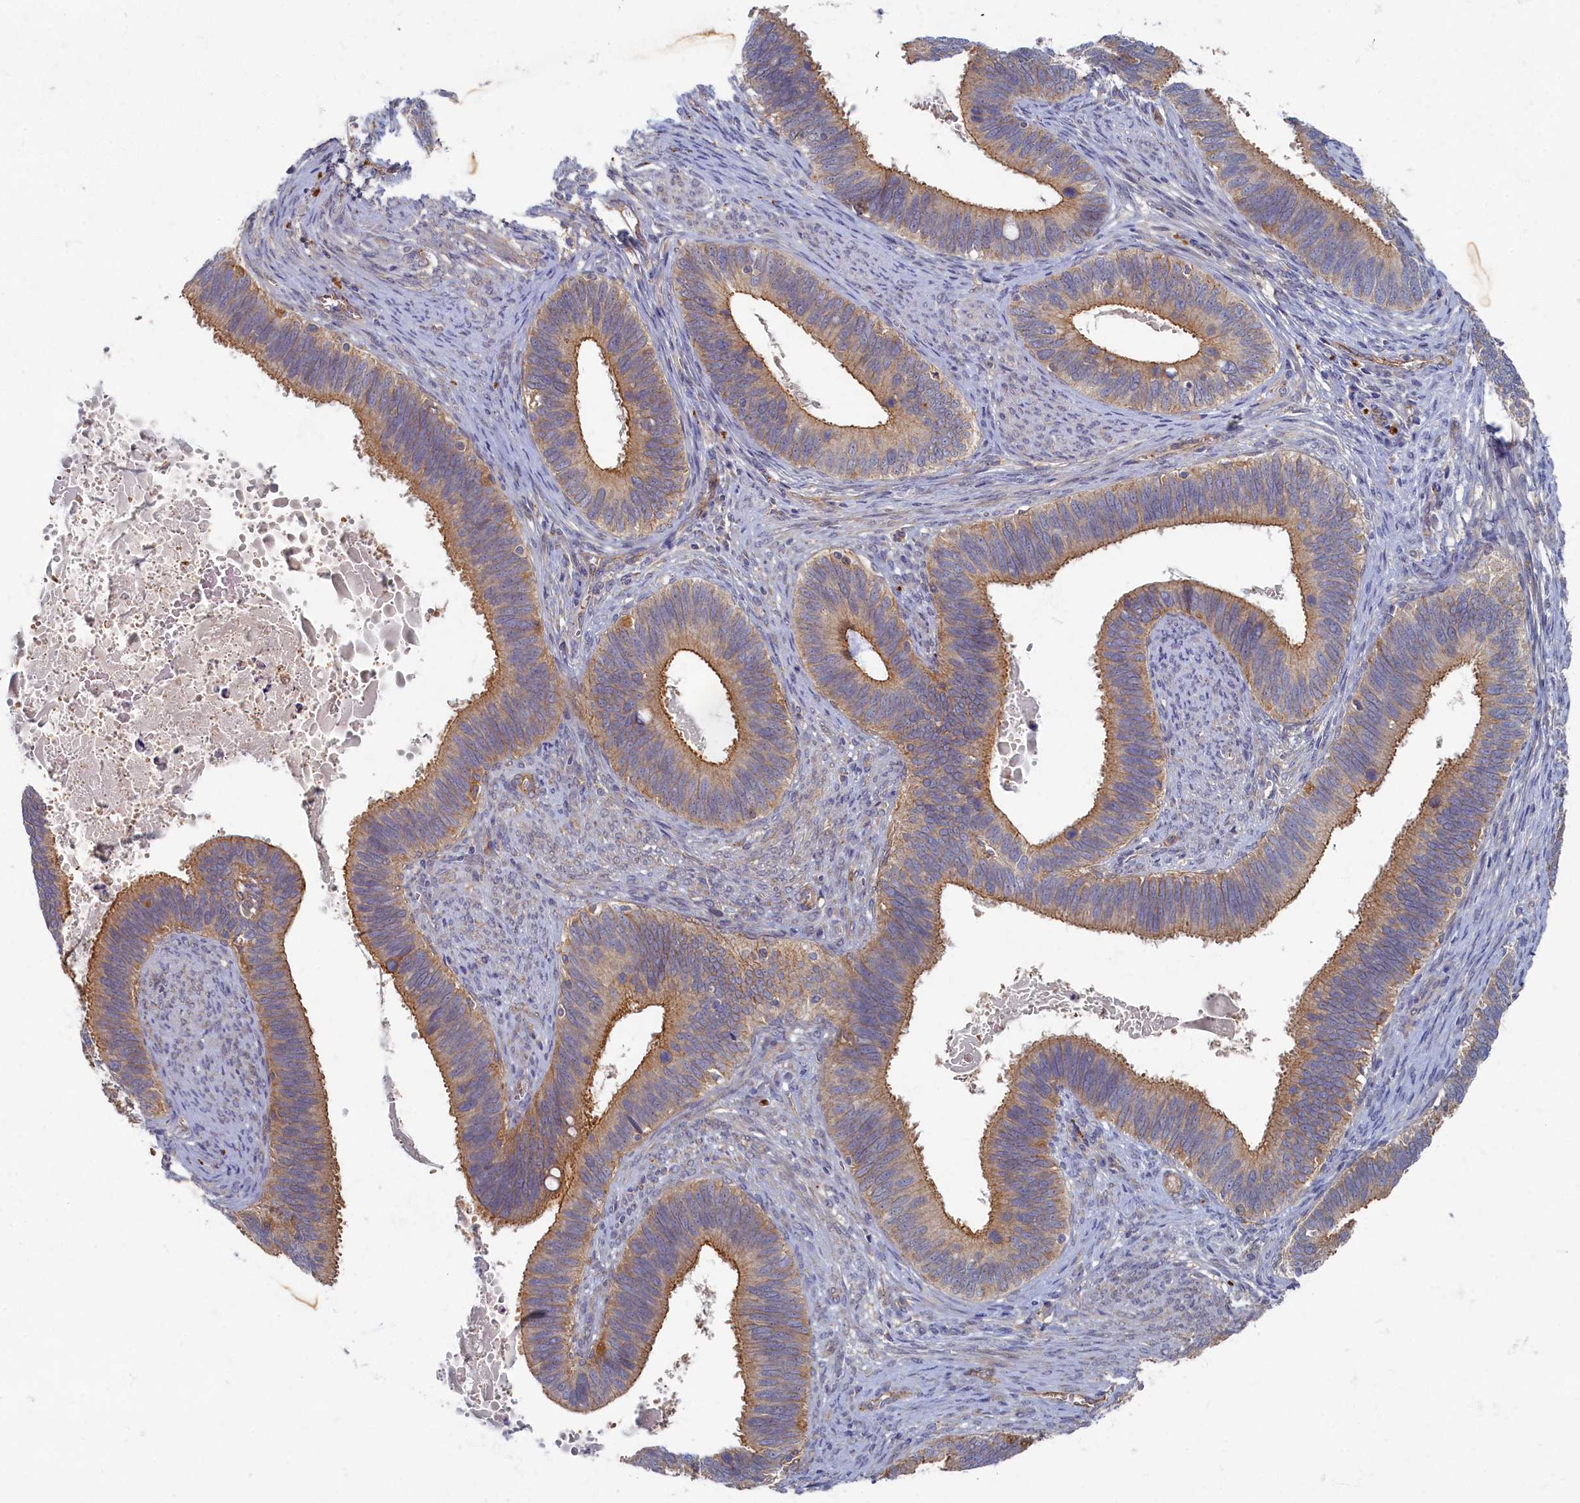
{"staining": {"intensity": "moderate", "quantity": ">75%", "location": "cytoplasmic/membranous"}, "tissue": "cervical cancer", "cell_type": "Tumor cells", "image_type": "cancer", "snomed": [{"axis": "morphology", "description": "Adenocarcinoma, NOS"}, {"axis": "topography", "description": "Cervix"}], "caption": "This photomicrograph shows immunohistochemistry (IHC) staining of human cervical cancer, with medium moderate cytoplasmic/membranous expression in approximately >75% of tumor cells.", "gene": "PSMG2", "patient": {"sex": "female", "age": 42}}